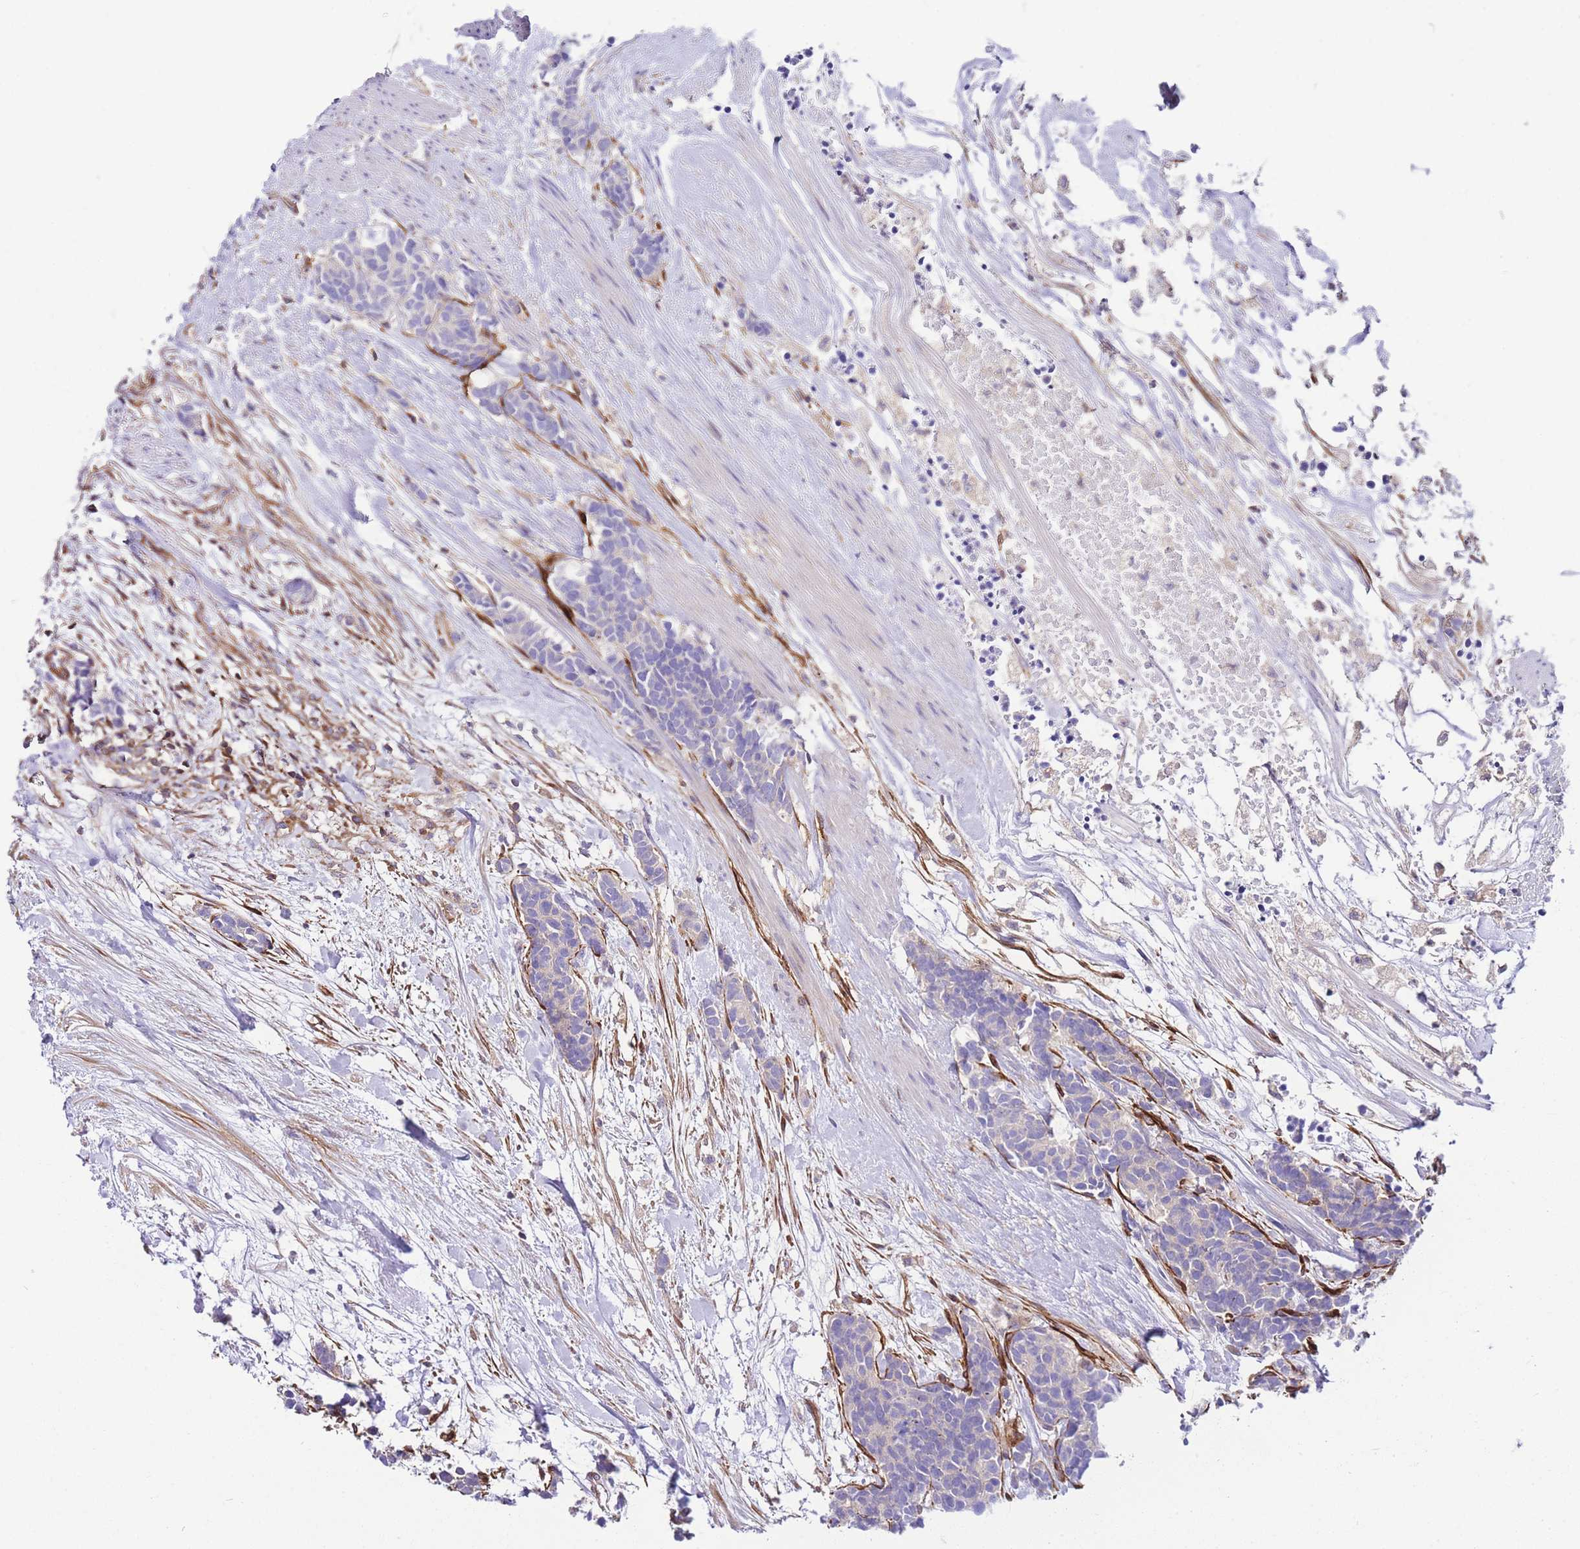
{"staining": {"intensity": "negative", "quantity": "none", "location": "none"}, "tissue": "carcinoid", "cell_type": "Tumor cells", "image_type": "cancer", "snomed": [{"axis": "morphology", "description": "Carcinoma, NOS"}, {"axis": "morphology", "description": "Carcinoid, malignant, NOS"}, {"axis": "topography", "description": "Prostate"}], "caption": "This photomicrograph is of carcinoma stained with immunohistochemistry to label a protein in brown with the nuclei are counter-stained blue. There is no expression in tumor cells.", "gene": "FBN3", "patient": {"sex": "male", "age": 57}}